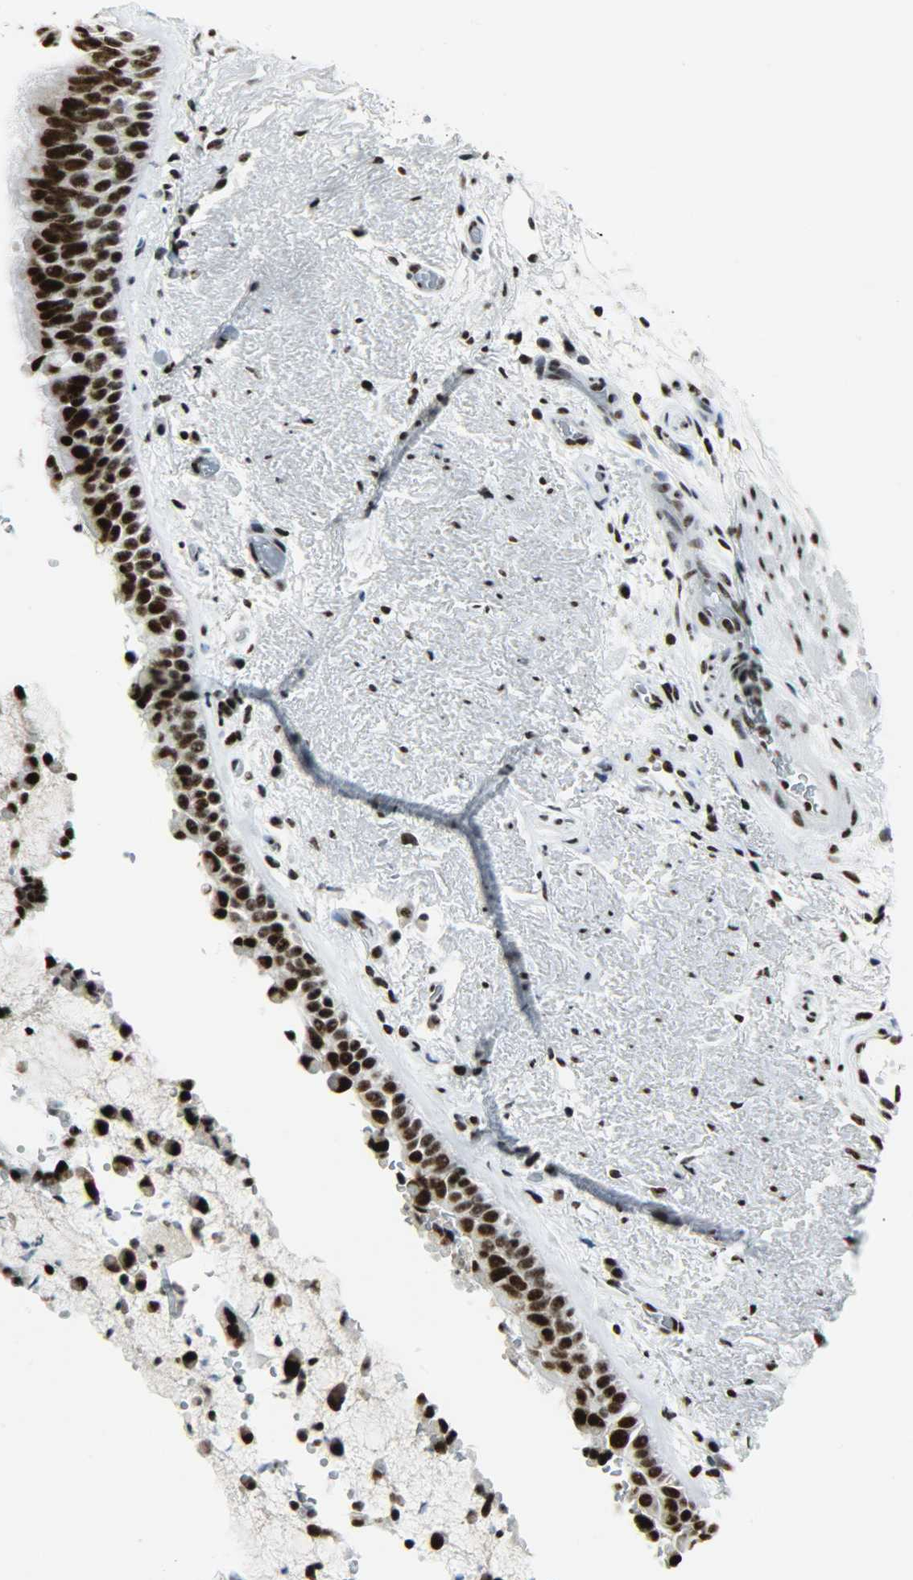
{"staining": {"intensity": "strong", "quantity": ">75%", "location": "nuclear"}, "tissue": "bronchus", "cell_type": "Respiratory epithelial cells", "image_type": "normal", "snomed": [{"axis": "morphology", "description": "Normal tissue, NOS"}, {"axis": "topography", "description": "Bronchus"}], "caption": "Normal bronchus reveals strong nuclear expression in about >75% of respiratory epithelial cells, visualized by immunohistochemistry.", "gene": "SNRPA", "patient": {"sex": "female", "age": 54}}